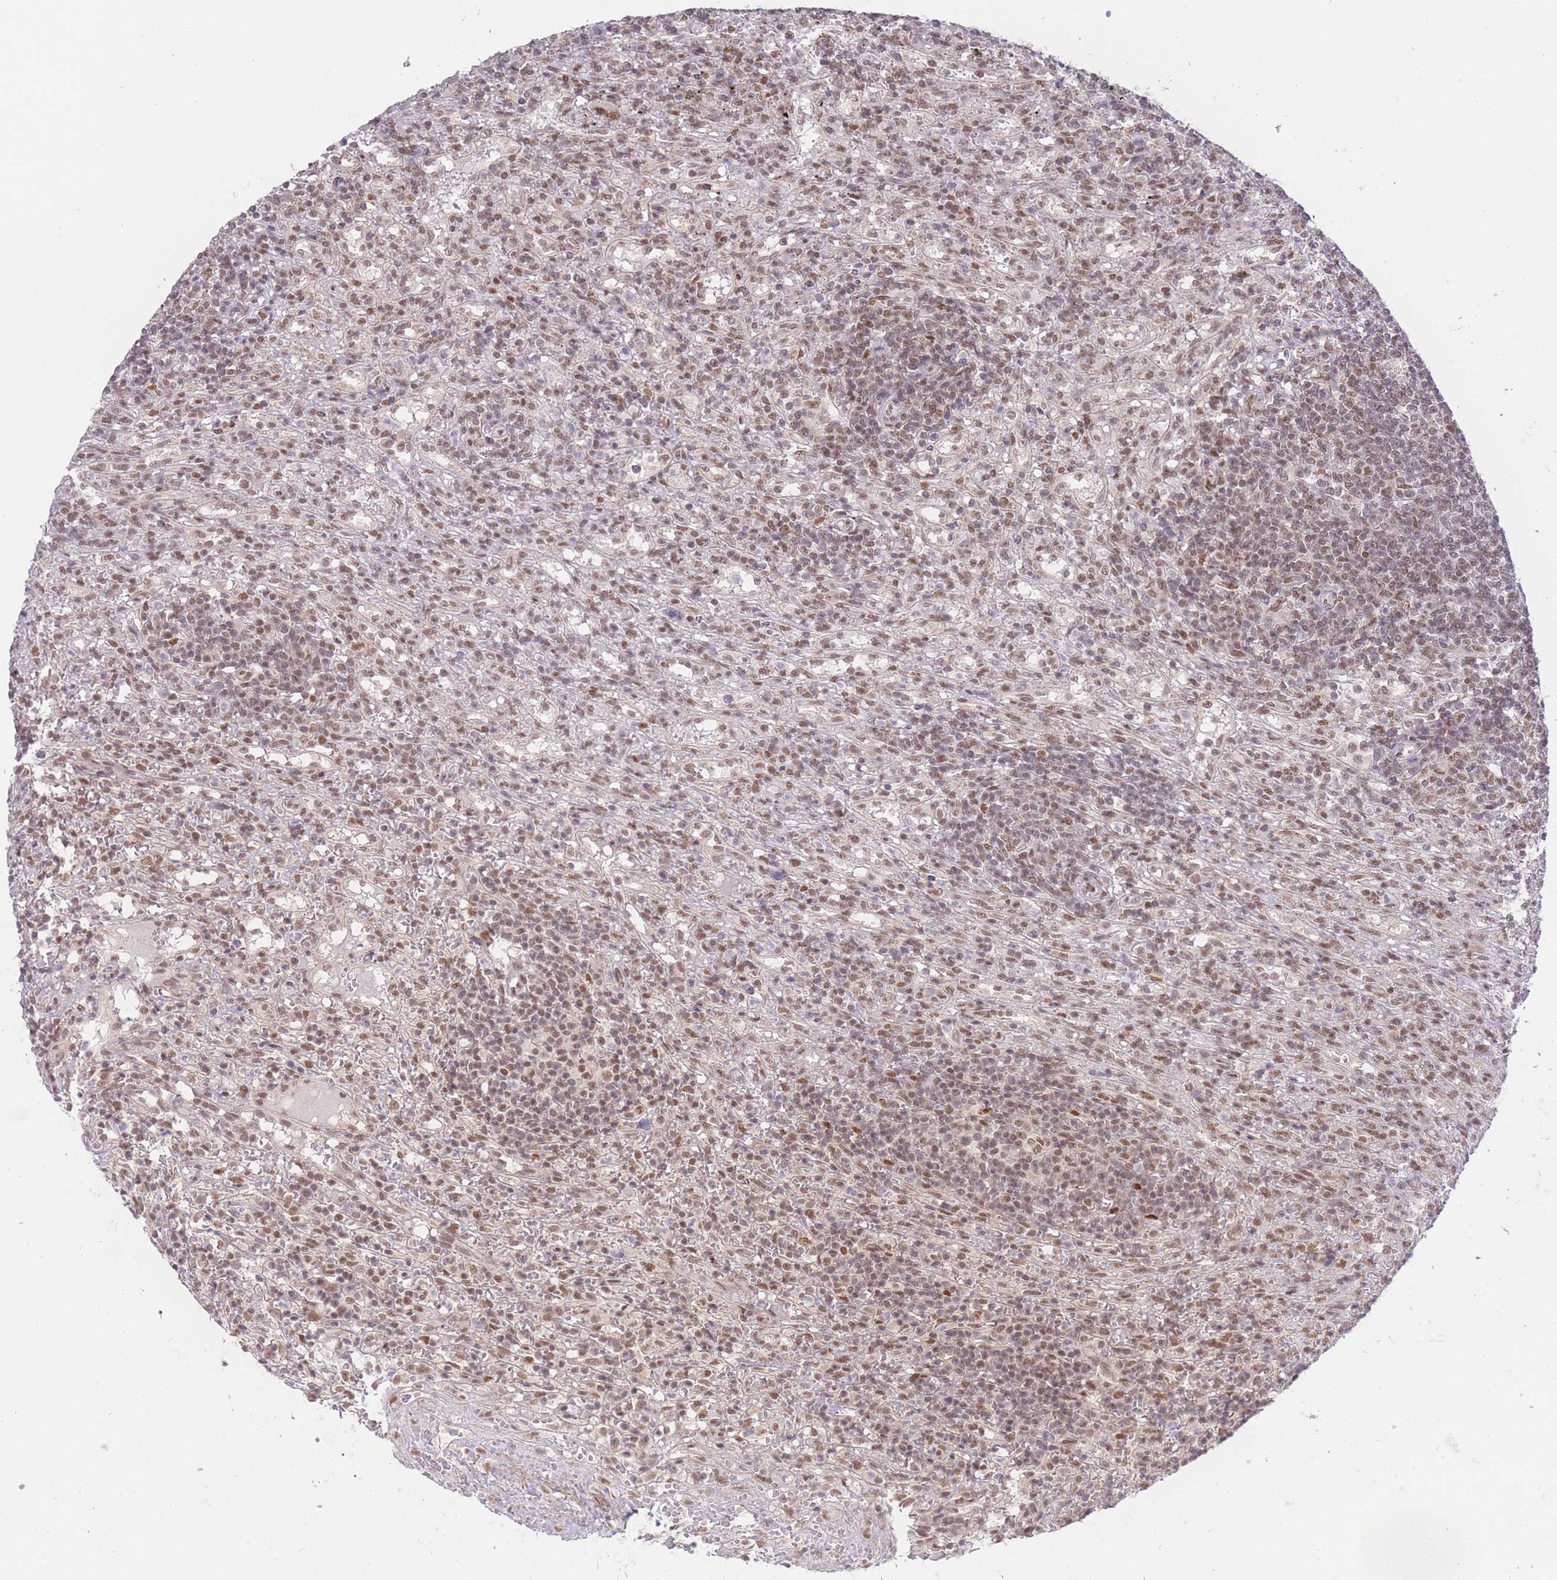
{"staining": {"intensity": "moderate", "quantity": "25%-75%", "location": "nuclear"}, "tissue": "lymphoma", "cell_type": "Tumor cells", "image_type": "cancer", "snomed": [{"axis": "morphology", "description": "Malignant lymphoma, non-Hodgkin's type, Low grade"}, {"axis": "topography", "description": "Spleen"}], "caption": "Tumor cells reveal moderate nuclear expression in approximately 25%-75% of cells in lymphoma.", "gene": "CARD8", "patient": {"sex": "male", "age": 76}}